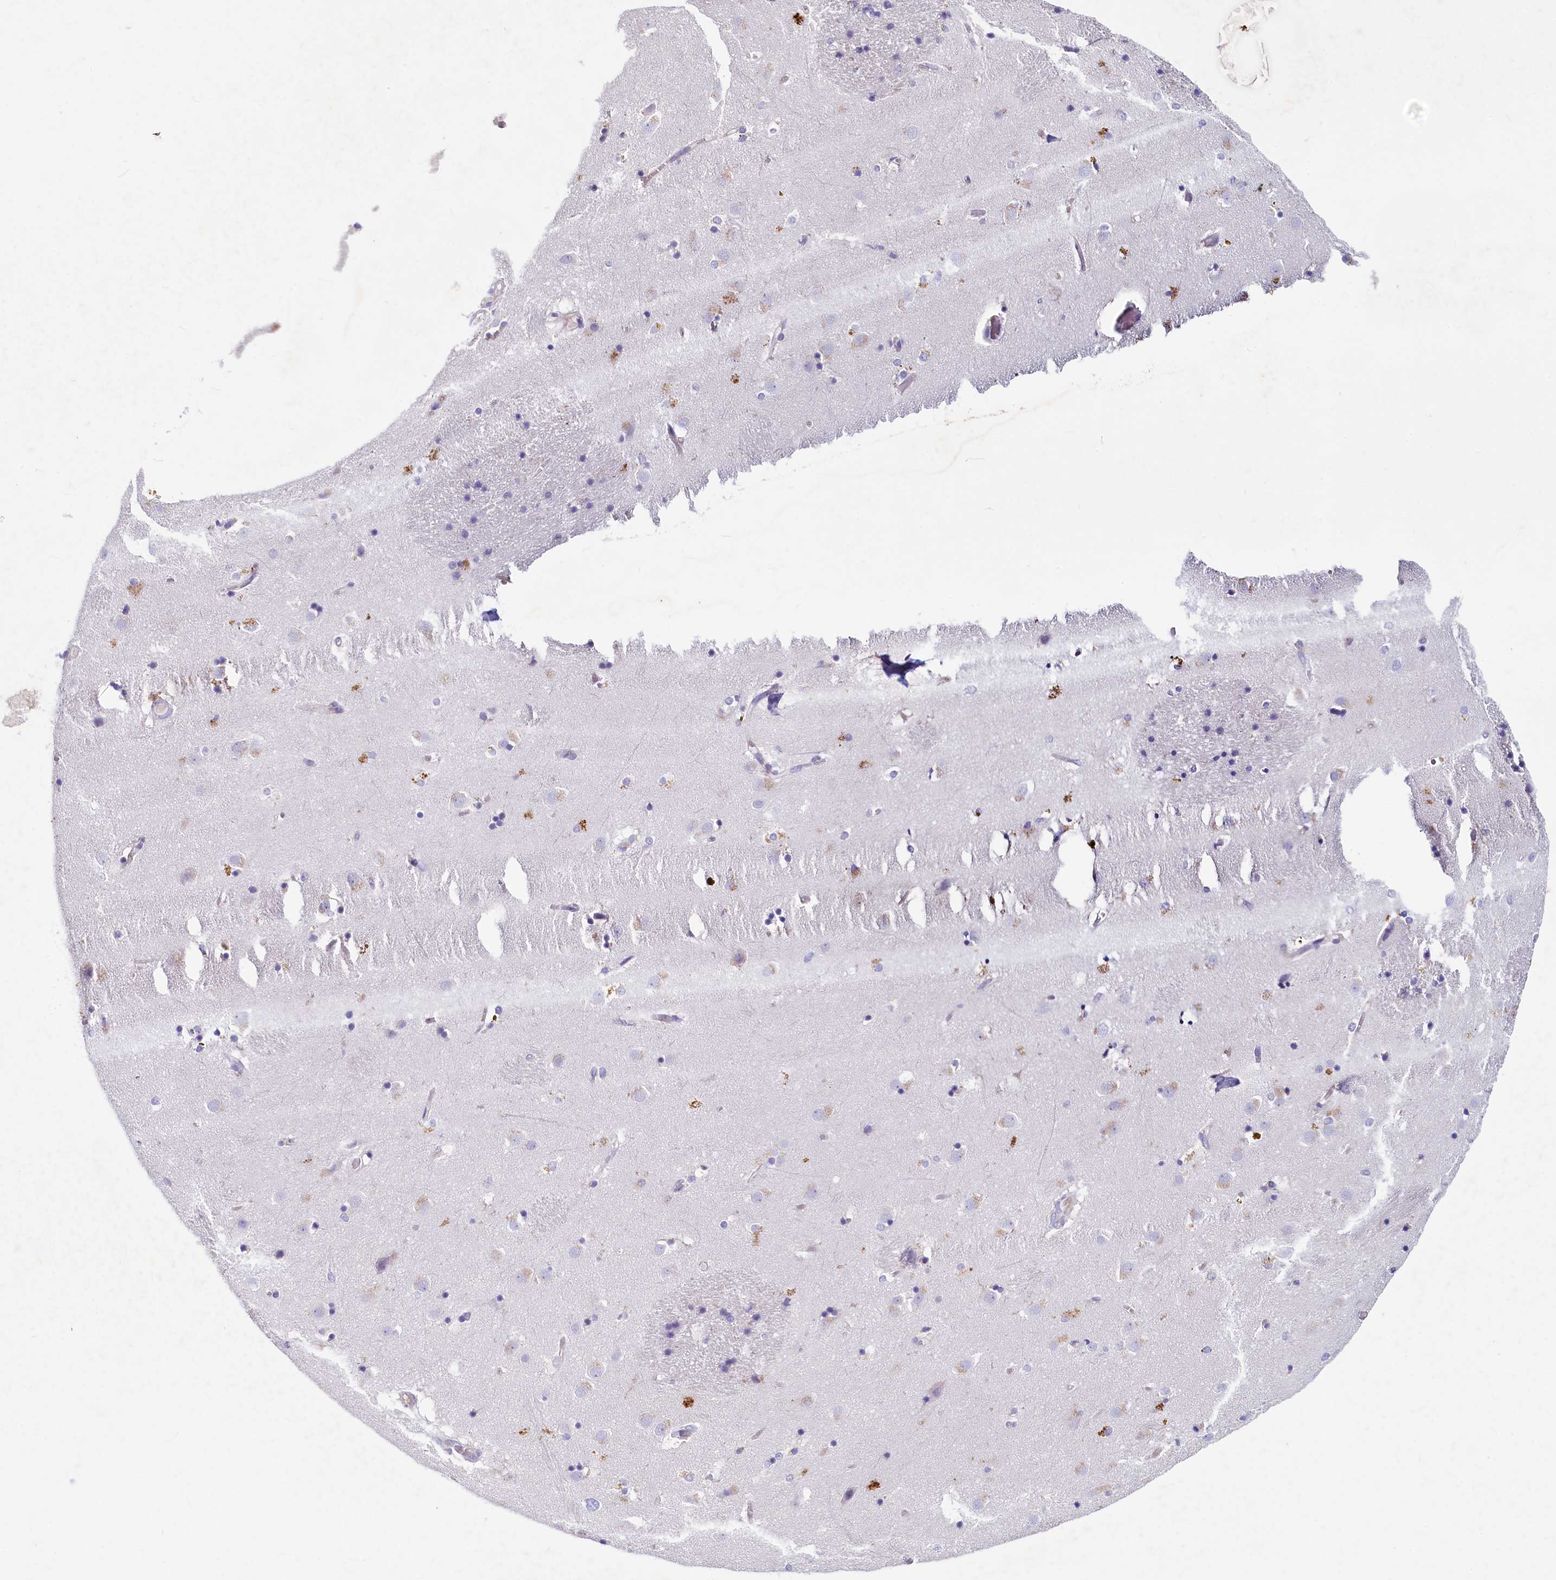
{"staining": {"intensity": "weak", "quantity": "<25%", "location": "cytoplasmic/membranous"}, "tissue": "caudate", "cell_type": "Glial cells", "image_type": "normal", "snomed": [{"axis": "morphology", "description": "Normal tissue, NOS"}, {"axis": "topography", "description": "Lateral ventricle wall"}], "caption": "Immunohistochemistry (IHC) of benign caudate reveals no staining in glial cells.", "gene": "INSC", "patient": {"sex": "male", "age": 70}}